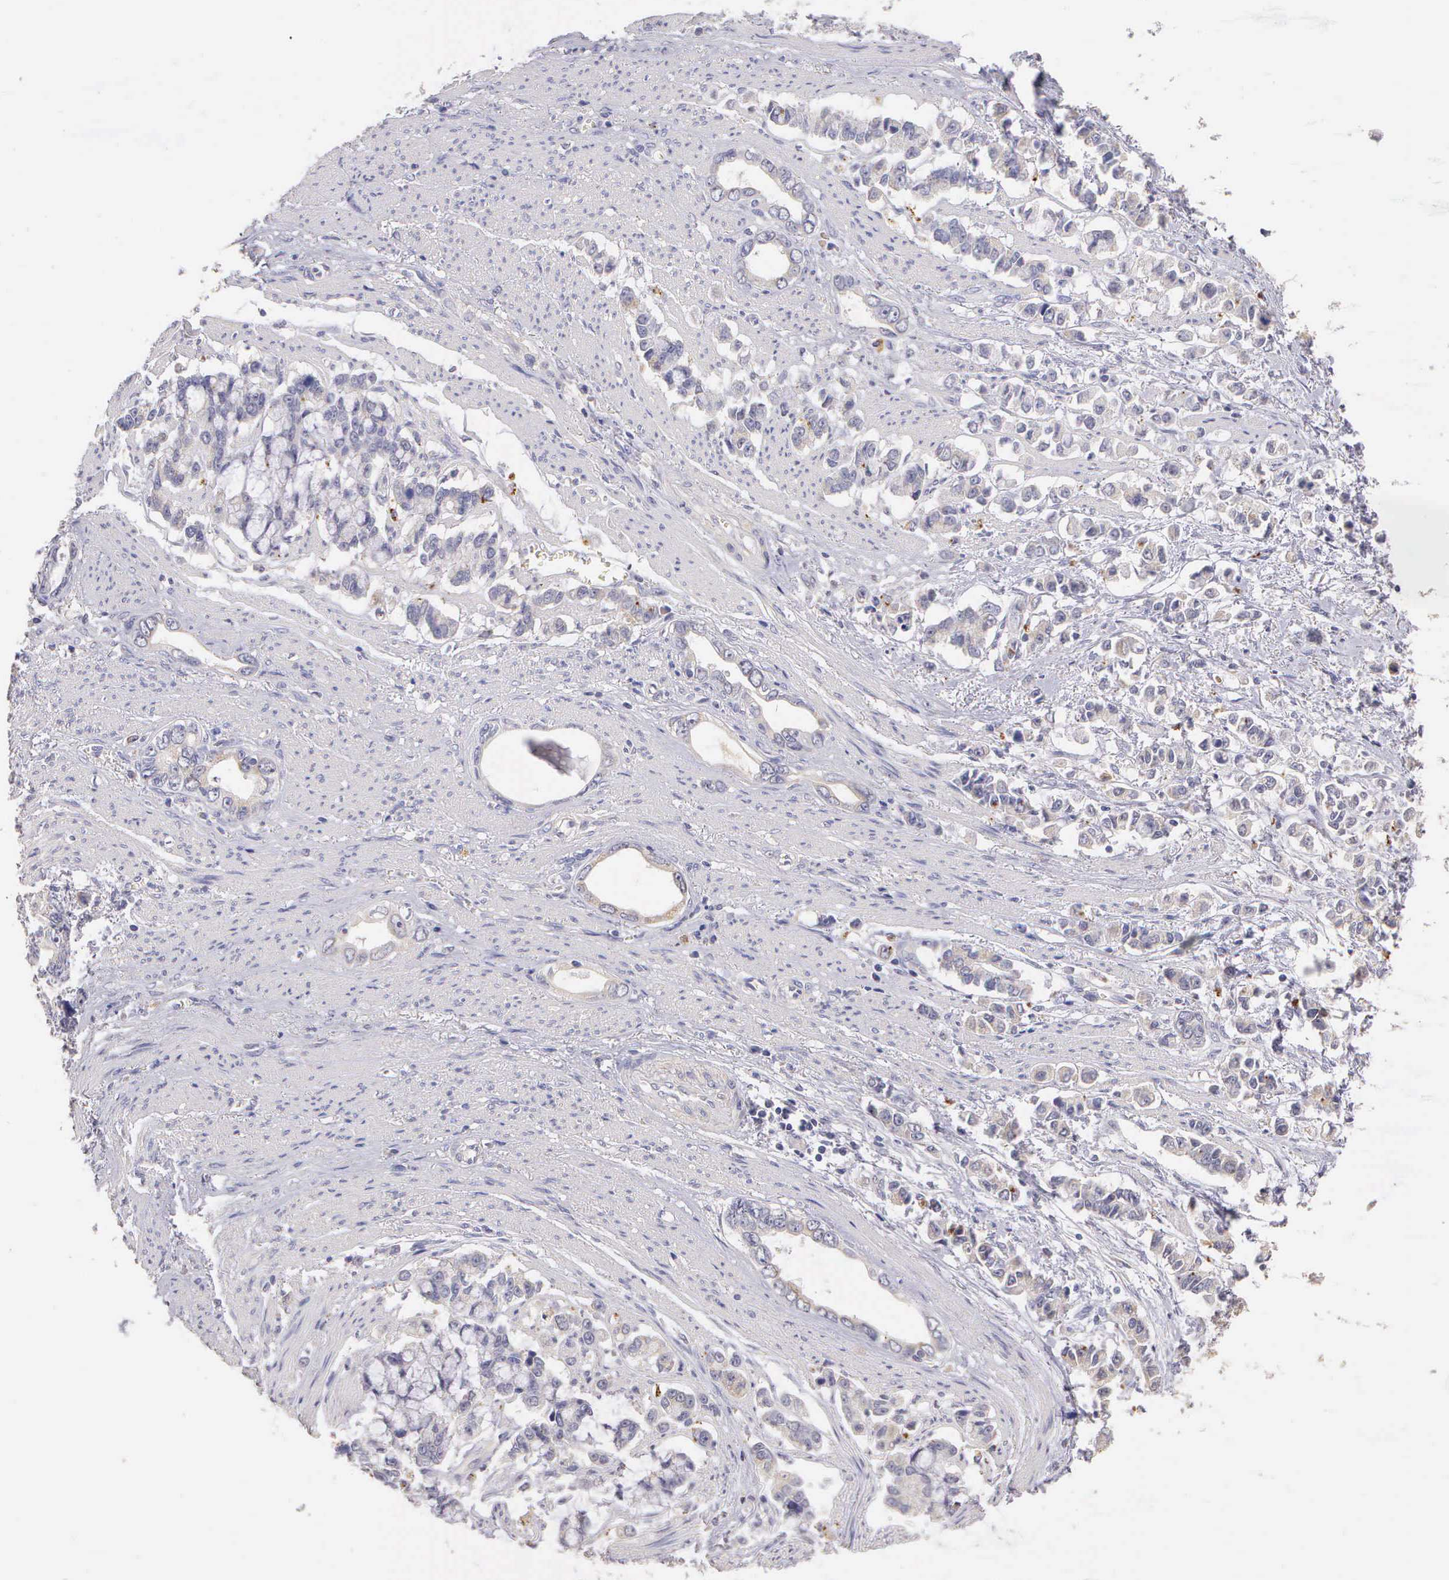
{"staining": {"intensity": "weak", "quantity": "<25%", "location": "cytoplasmic/membranous"}, "tissue": "stomach cancer", "cell_type": "Tumor cells", "image_type": "cancer", "snomed": [{"axis": "morphology", "description": "Adenocarcinoma, NOS"}, {"axis": "topography", "description": "Stomach"}], "caption": "This histopathology image is of adenocarcinoma (stomach) stained with immunohistochemistry to label a protein in brown with the nuclei are counter-stained blue. There is no expression in tumor cells.", "gene": "ESR1", "patient": {"sex": "male", "age": 78}}